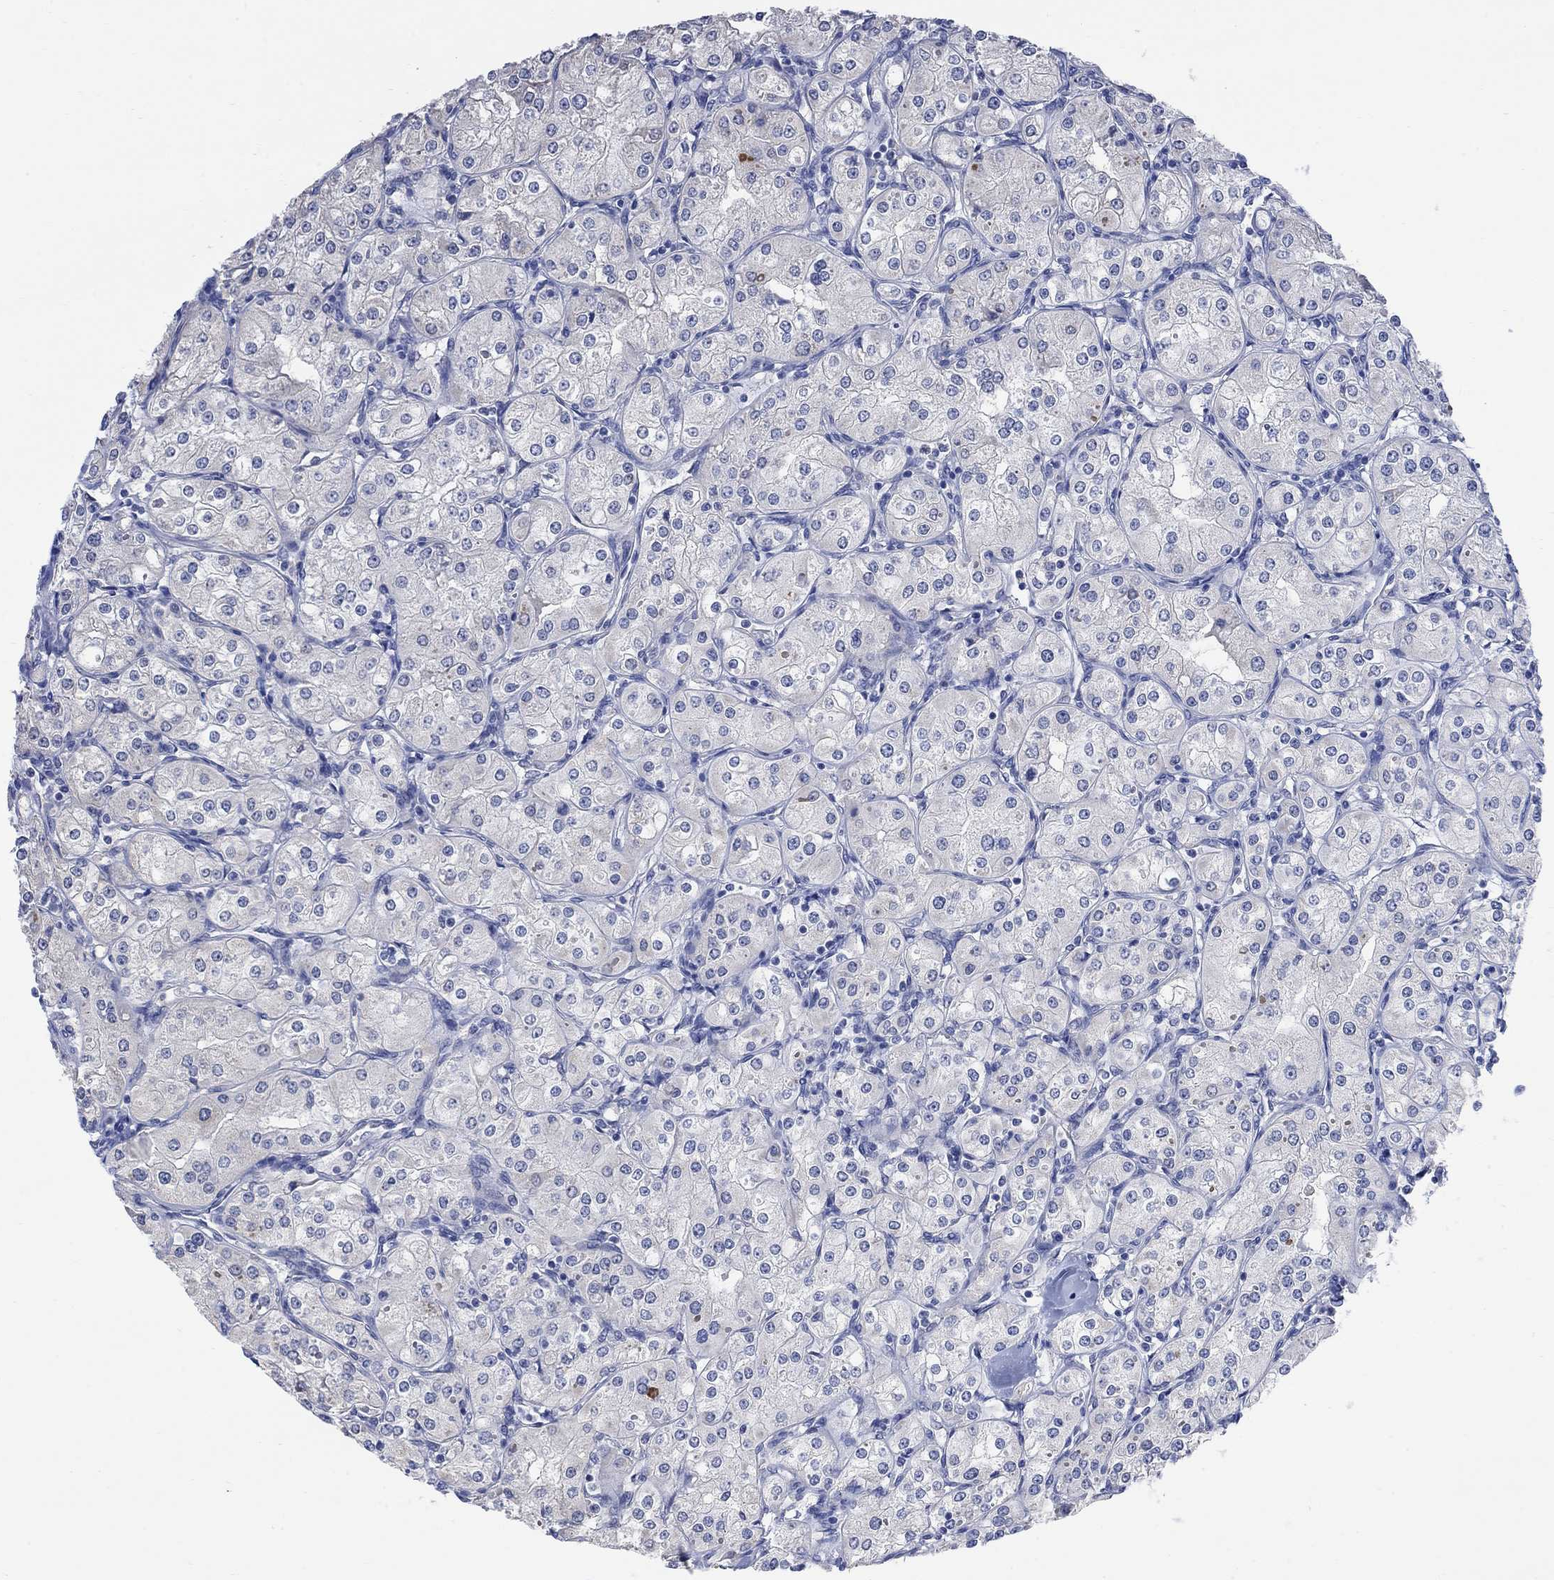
{"staining": {"intensity": "negative", "quantity": "none", "location": "none"}, "tissue": "renal cancer", "cell_type": "Tumor cells", "image_type": "cancer", "snomed": [{"axis": "morphology", "description": "Adenocarcinoma, NOS"}, {"axis": "topography", "description": "Kidney"}], "caption": "IHC micrograph of neoplastic tissue: human renal adenocarcinoma stained with DAB displays no significant protein positivity in tumor cells.", "gene": "FBP2", "patient": {"sex": "male", "age": 77}}